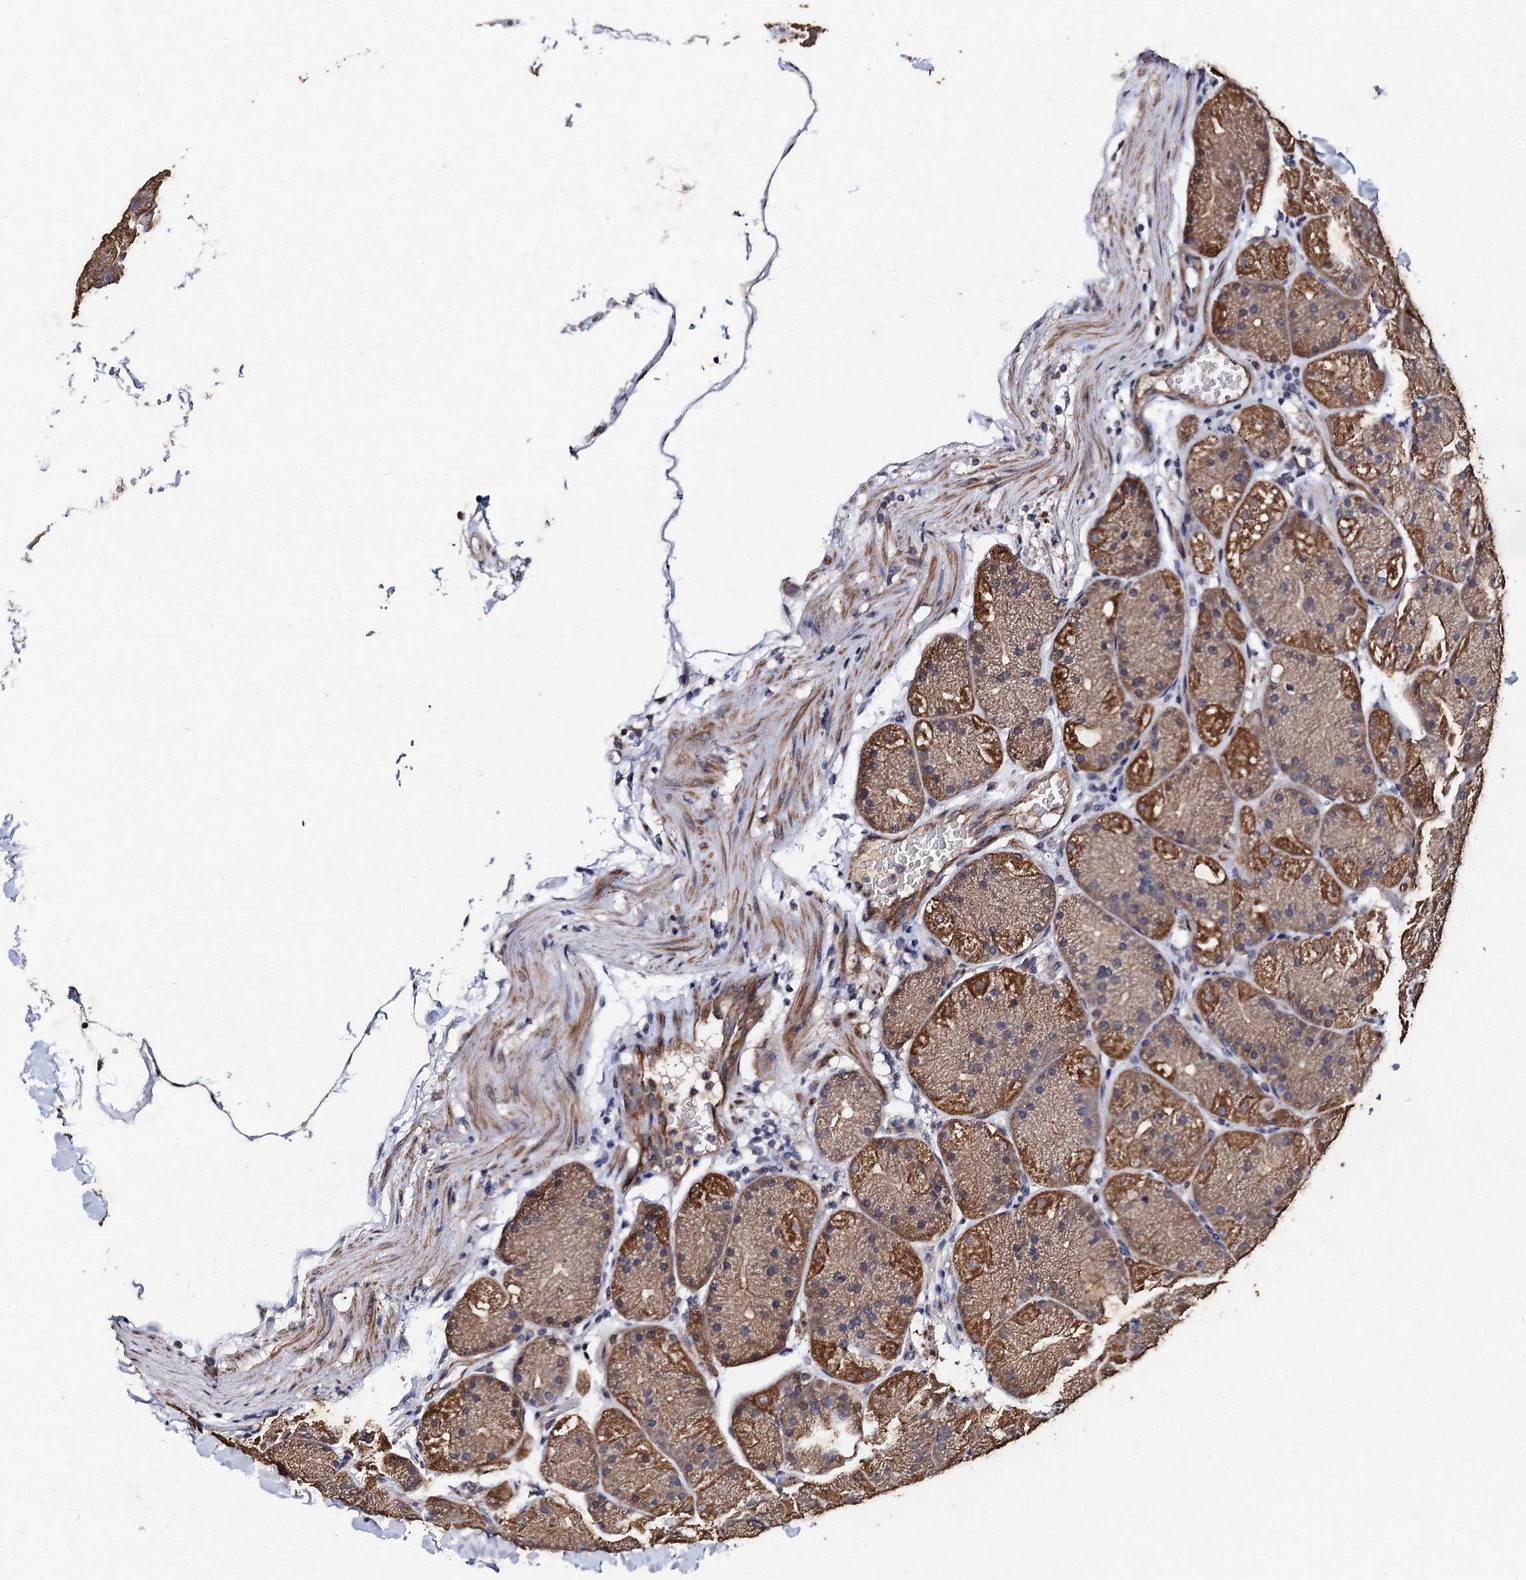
{"staining": {"intensity": "moderate", "quantity": "25%-75%", "location": "cytoplasmic/membranous"}, "tissue": "stomach", "cell_type": "Glandular cells", "image_type": "normal", "snomed": [{"axis": "morphology", "description": "Normal tissue, NOS"}, {"axis": "topography", "description": "Stomach, upper"}, {"axis": "topography", "description": "Stomach"}], "caption": "Immunohistochemical staining of benign stomach reveals medium levels of moderate cytoplasmic/membranous expression in approximately 25%-75% of glandular cells.", "gene": "PPTC7", "patient": {"sex": "male", "age": 48}}